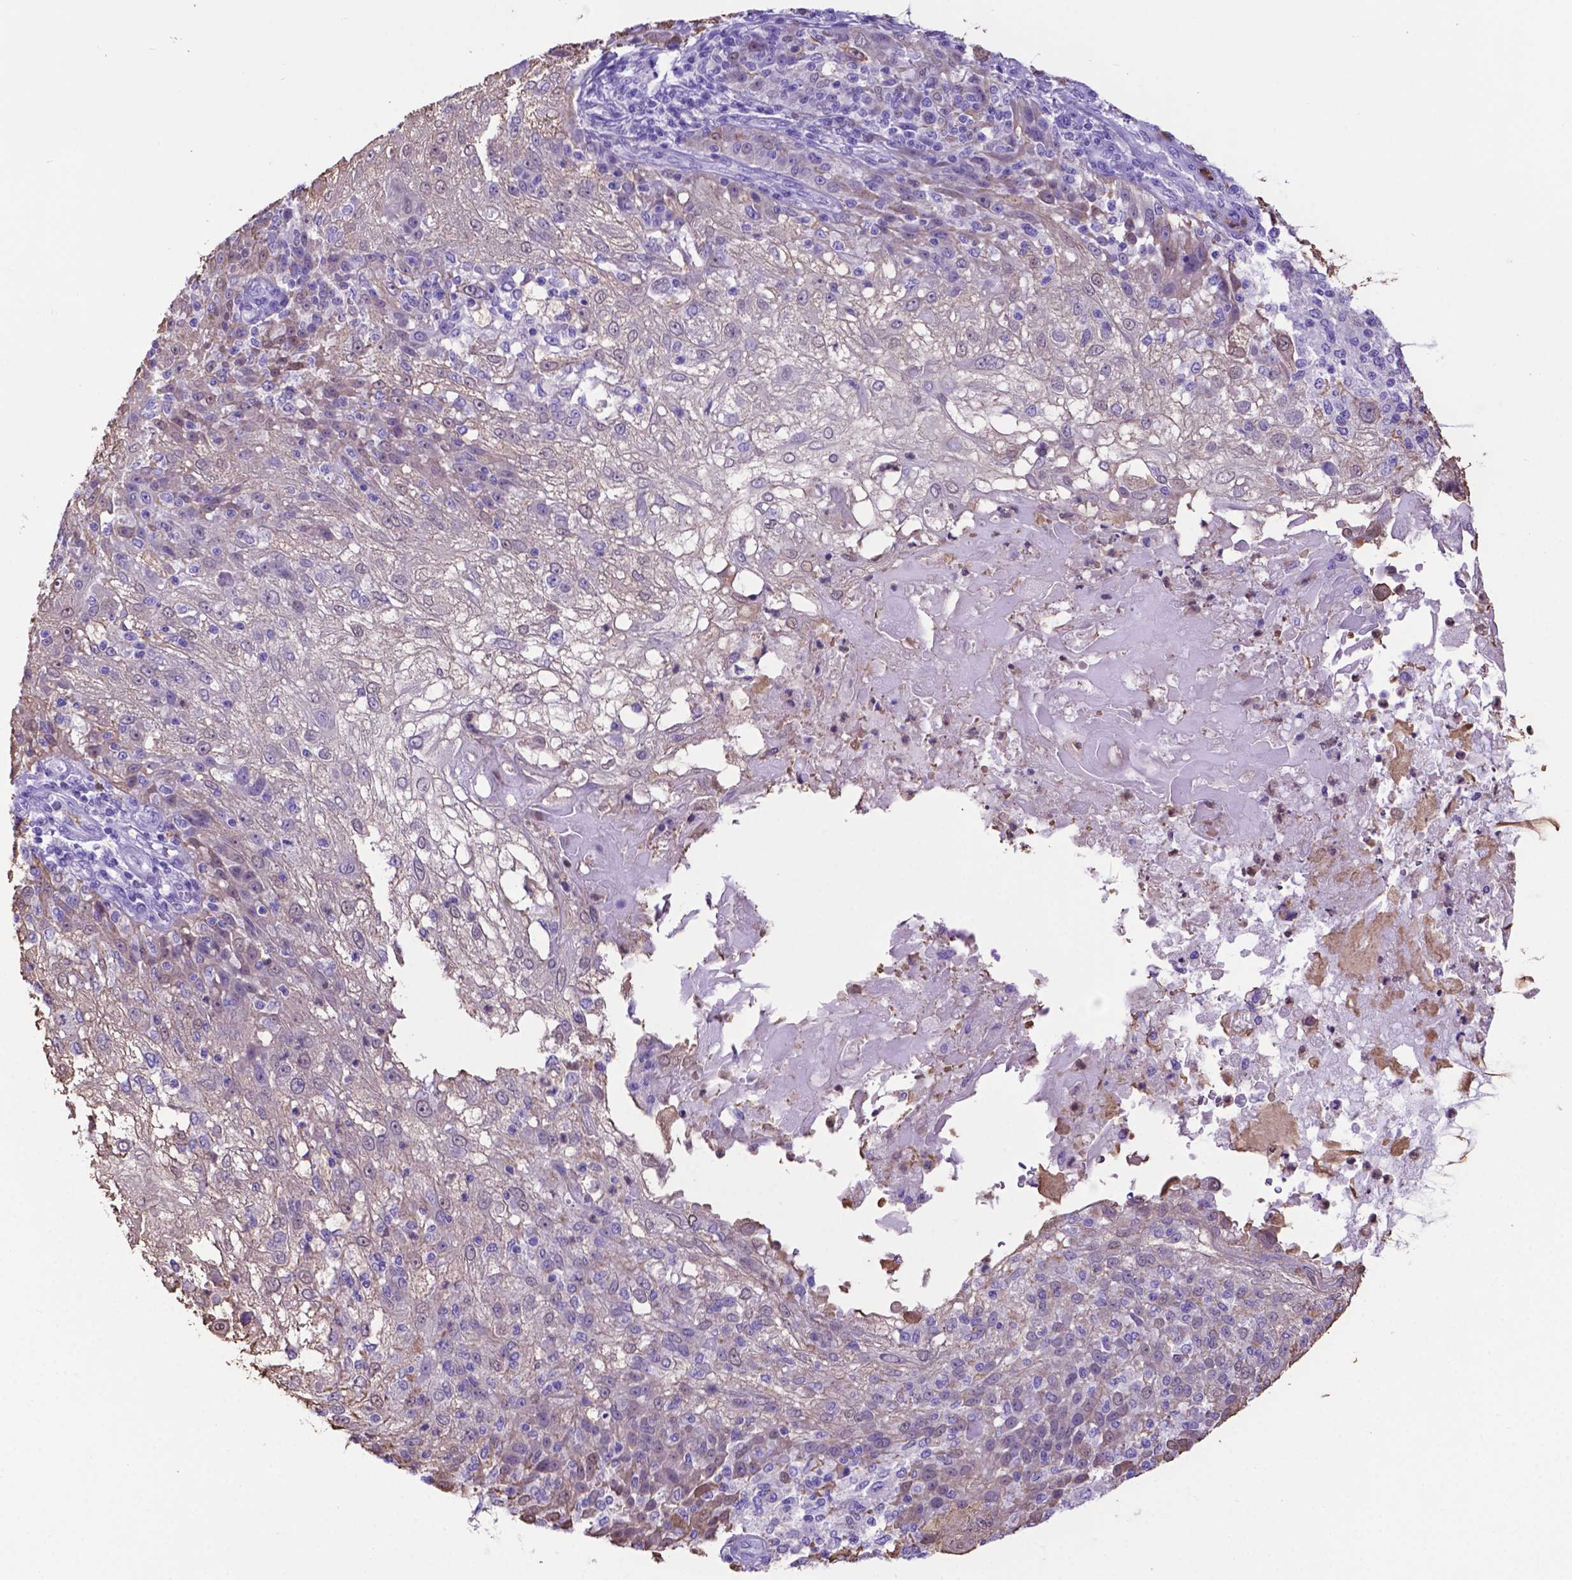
{"staining": {"intensity": "negative", "quantity": "none", "location": "none"}, "tissue": "skin cancer", "cell_type": "Tumor cells", "image_type": "cancer", "snomed": [{"axis": "morphology", "description": "Normal tissue, NOS"}, {"axis": "morphology", "description": "Squamous cell carcinoma, NOS"}, {"axis": "topography", "description": "Skin"}], "caption": "Image shows no significant protein staining in tumor cells of skin cancer (squamous cell carcinoma).", "gene": "LZTR1", "patient": {"sex": "female", "age": 83}}